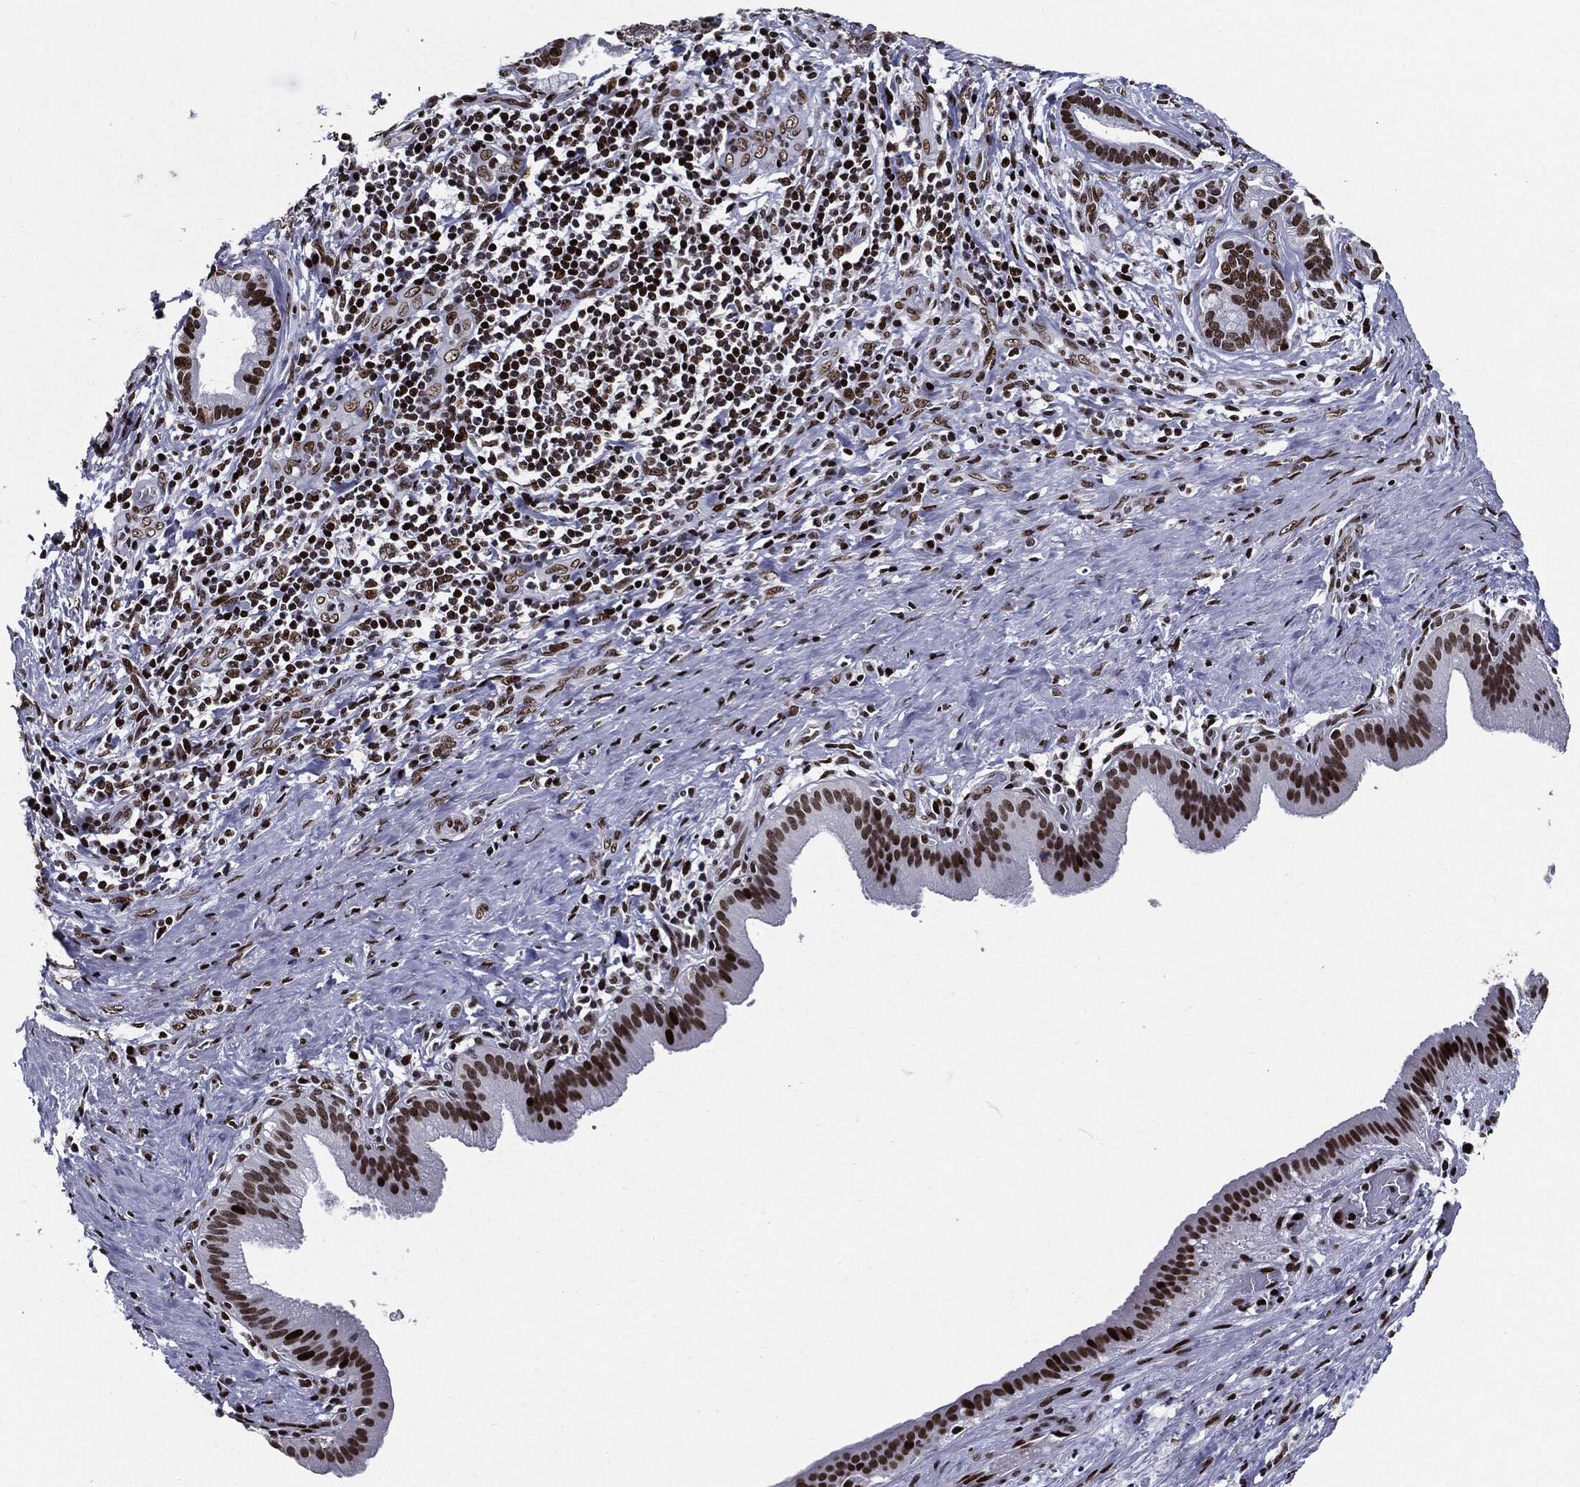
{"staining": {"intensity": "moderate", "quantity": ">75%", "location": "nuclear"}, "tissue": "liver cancer", "cell_type": "Tumor cells", "image_type": "cancer", "snomed": [{"axis": "morphology", "description": "Cholangiocarcinoma"}, {"axis": "topography", "description": "Liver"}], "caption": "Moderate nuclear protein staining is present in approximately >75% of tumor cells in liver cancer (cholangiocarcinoma). The protein is stained brown, and the nuclei are stained in blue (DAB IHC with brightfield microscopy, high magnification).", "gene": "ZFP91", "patient": {"sex": "female", "age": 73}}